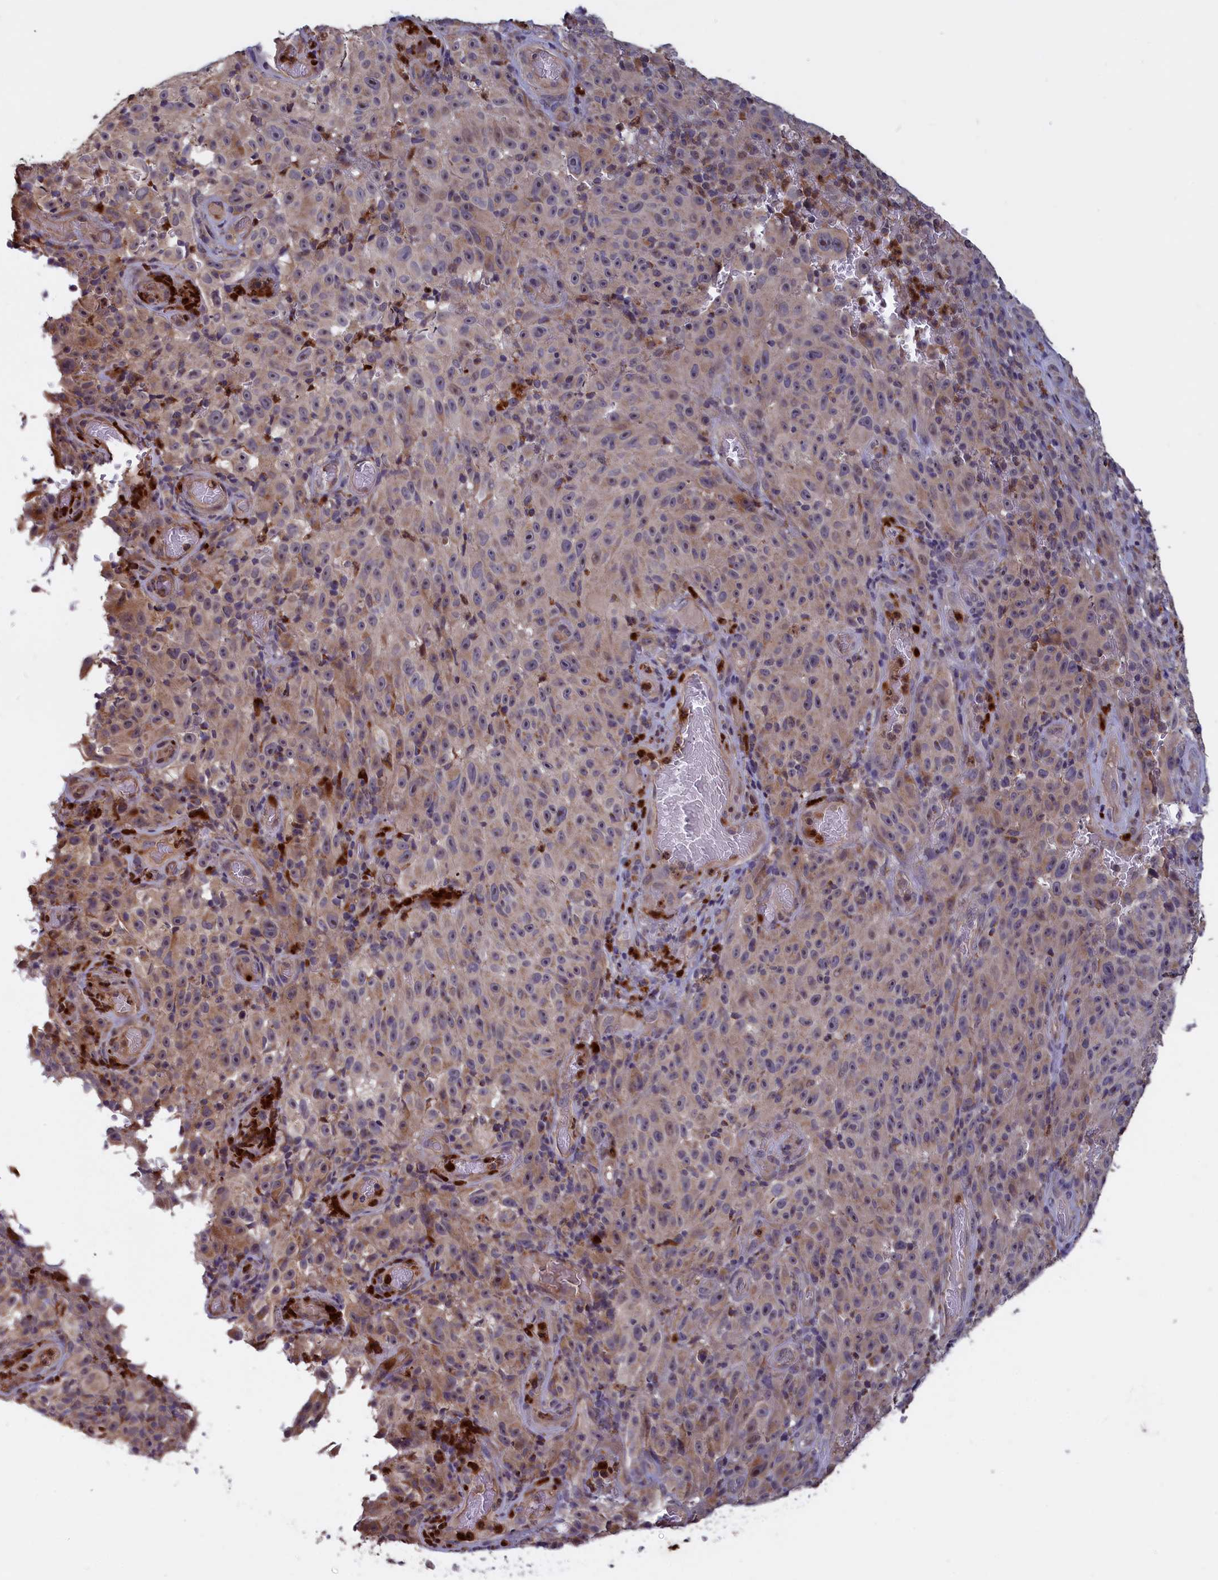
{"staining": {"intensity": "weak", "quantity": "25%-75%", "location": "cytoplasmic/membranous"}, "tissue": "melanoma", "cell_type": "Tumor cells", "image_type": "cancer", "snomed": [{"axis": "morphology", "description": "Malignant melanoma, NOS"}, {"axis": "topography", "description": "Skin"}], "caption": "Weak cytoplasmic/membranous expression is present in approximately 25%-75% of tumor cells in malignant melanoma.", "gene": "EPB41L4B", "patient": {"sex": "female", "age": 82}}